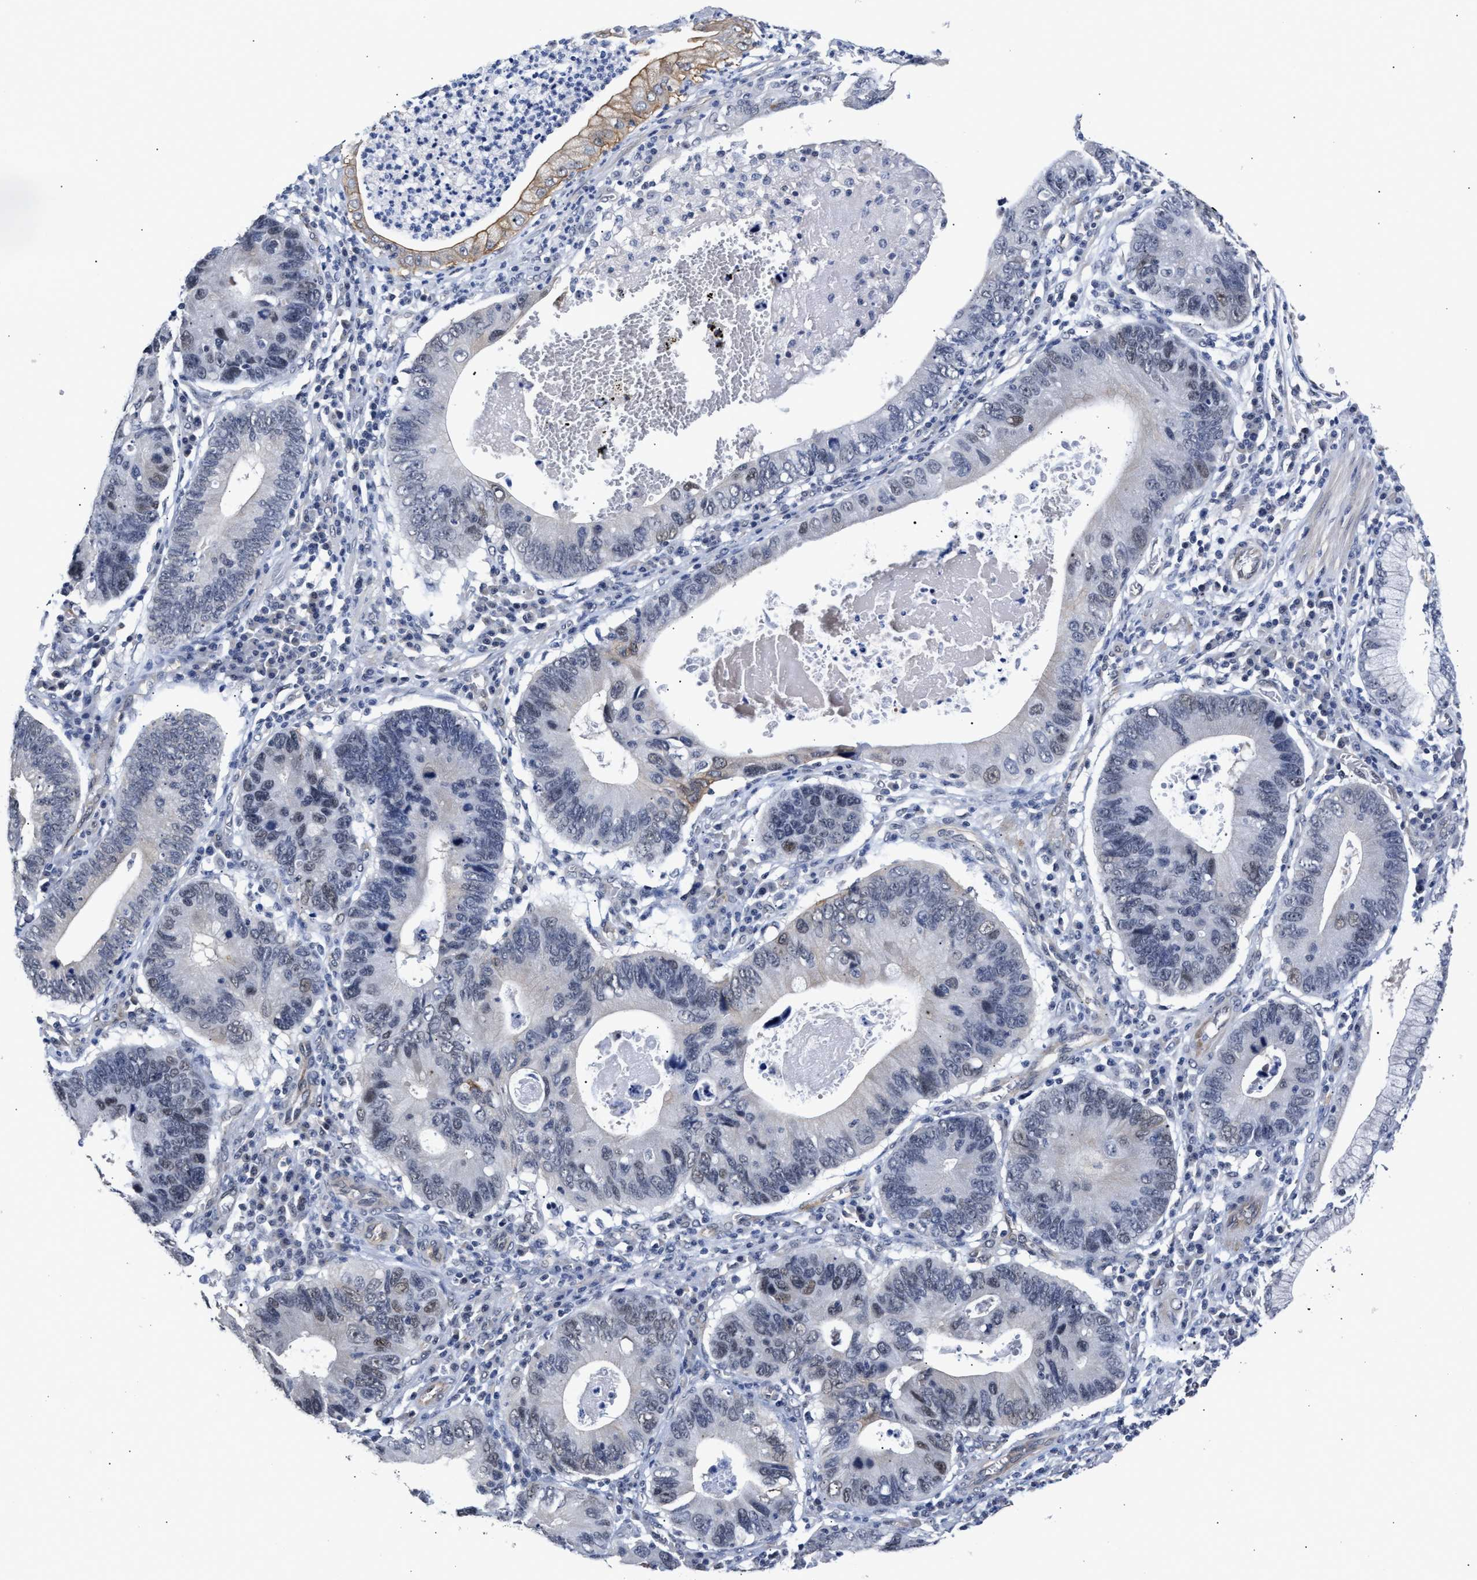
{"staining": {"intensity": "moderate", "quantity": "<25%", "location": "nuclear"}, "tissue": "stomach cancer", "cell_type": "Tumor cells", "image_type": "cancer", "snomed": [{"axis": "morphology", "description": "Adenocarcinoma, NOS"}, {"axis": "topography", "description": "Stomach"}], "caption": "IHC (DAB (3,3'-diaminobenzidine)) staining of adenocarcinoma (stomach) displays moderate nuclear protein positivity in about <25% of tumor cells.", "gene": "AHNAK2", "patient": {"sex": "male", "age": 59}}